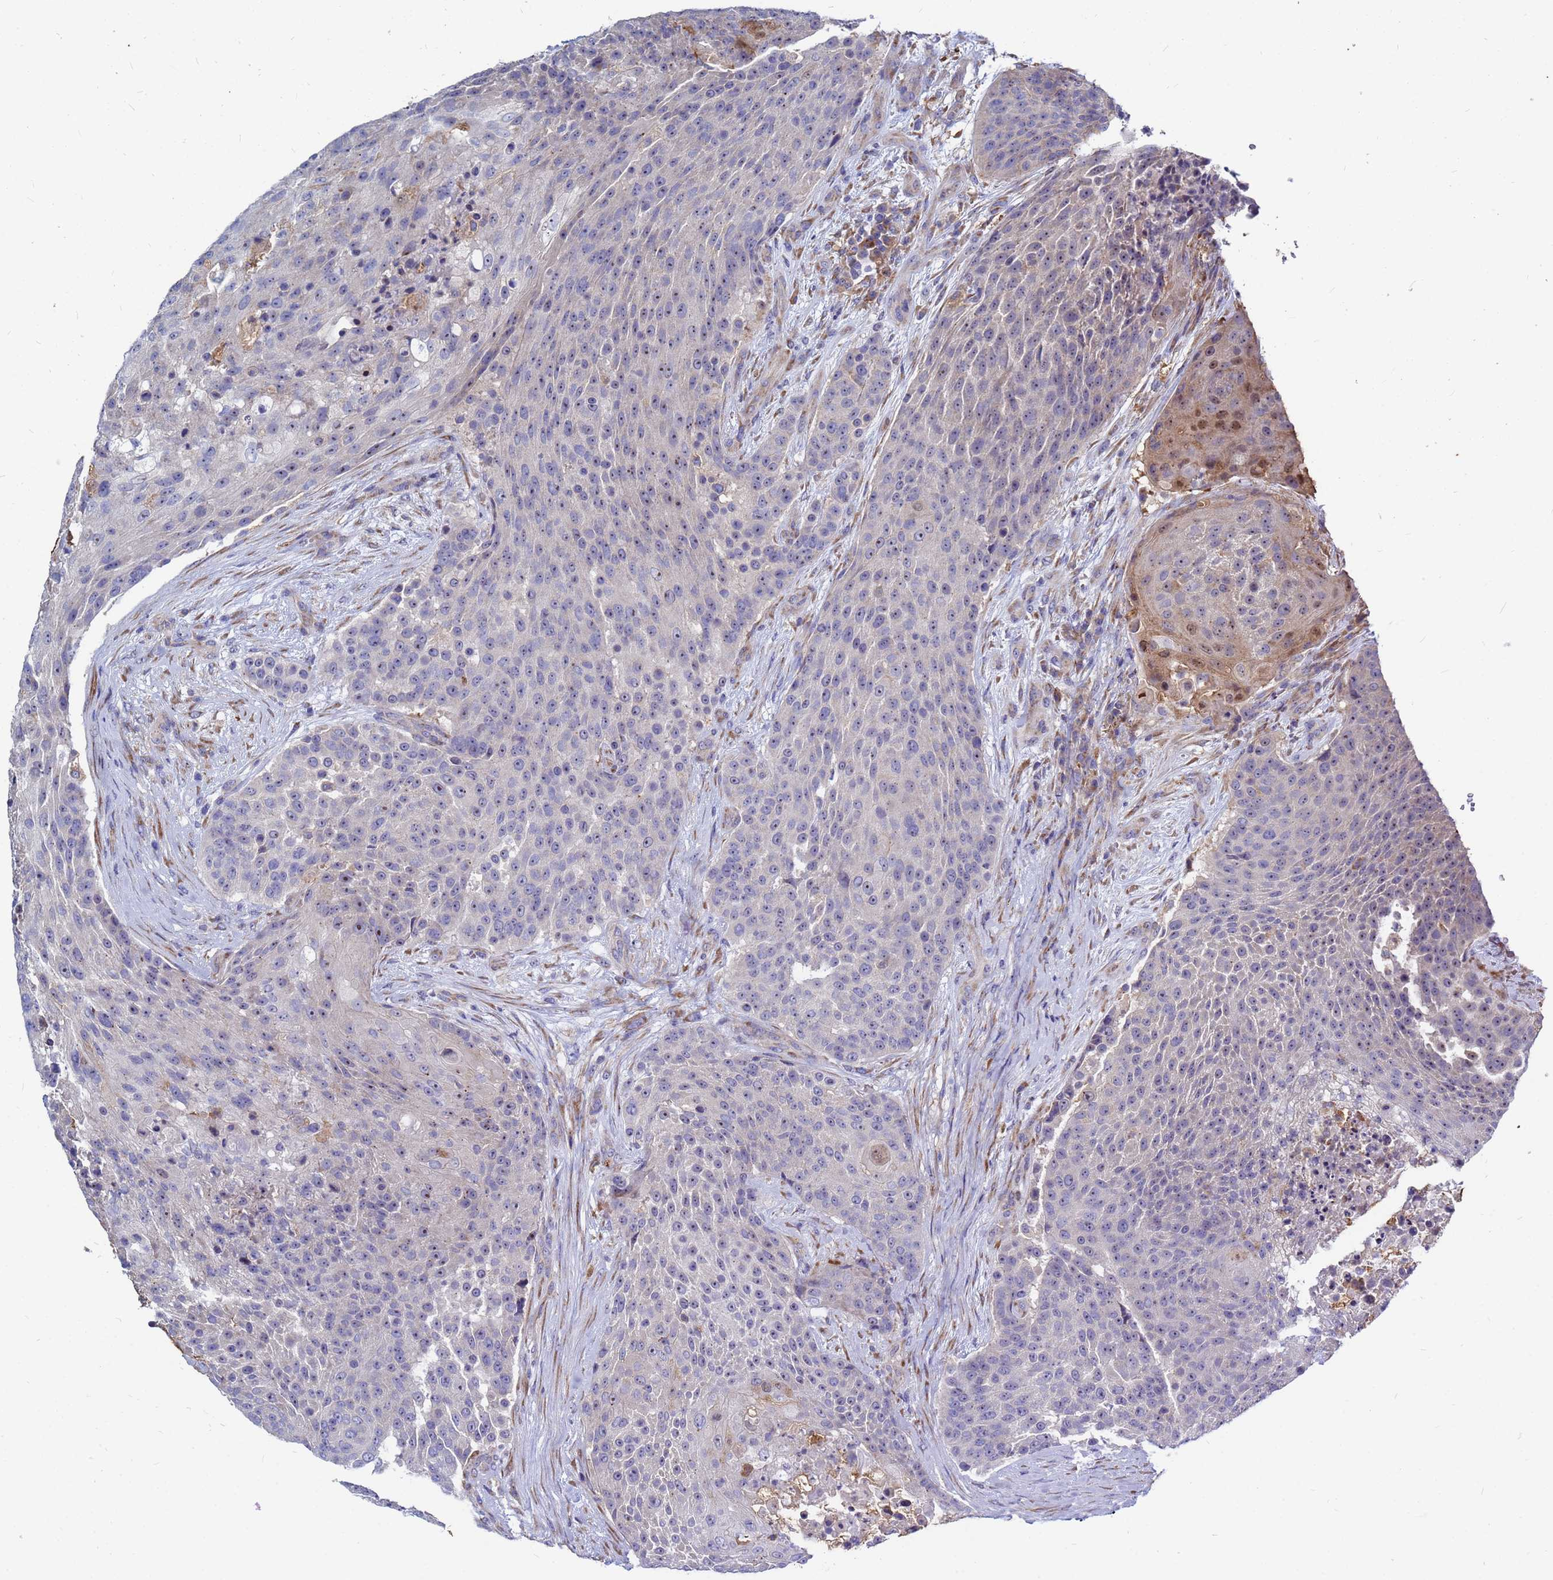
{"staining": {"intensity": "weak", "quantity": "25%-75%", "location": "nuclear"}, "tissue": "urothelial cancer", "cell_type": "Tumor cells", "image_type": "cancer", "snomed": [{"axis": "morphology", "description": "Urothelial carcinoma, High grade"}, {"axis": "topography", "description": "Urinary bladder"}], "caption": "There is low levels of weak nuclear positivity in tumor cells of urothelial cancer, as demonstrated by immunohistochemical staining (brown color).", "gene": "MOB2", "patient": {"sex": "female", "age": 63}}